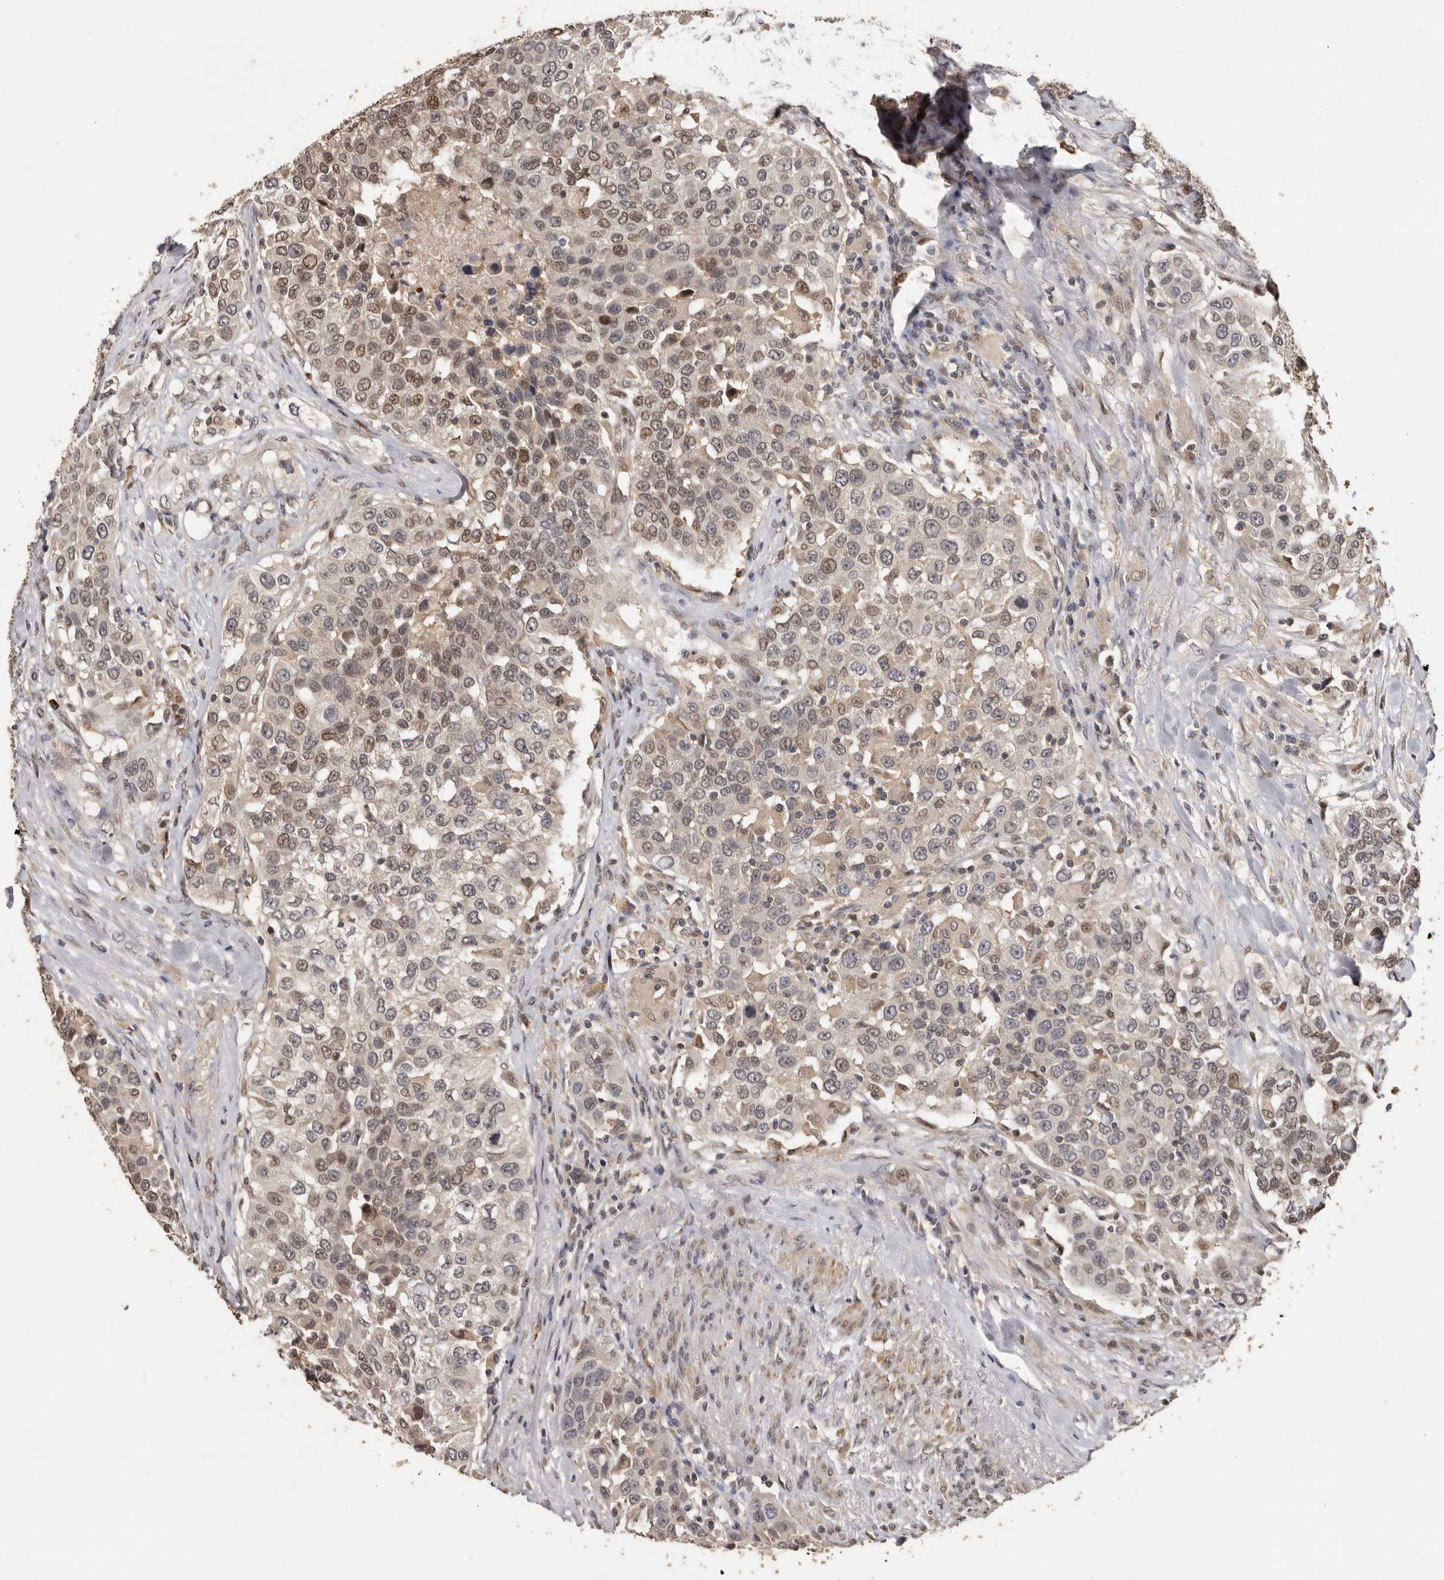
{"staining": {"intensity": "weak", "quantity": "25%-75%", "location": "nuclear"}, "tissue": "urothelial cancer", "cell_type": "Tumor cells", "image_type": "cancer", "snomed": [{"axis": "morphology", "description": "Urothelial carcinoma, High grade"}, {"axis": "topography", "description": "Urinary bladder"}], "caption": "Immunohistochemical staining of human urothelial cancer demonstrates low levels of weak nuclear protein staining in about 25%-75% of tumor cells.", "gene": "KIF2B", "patient": {"sex": "female", "age": 80}}